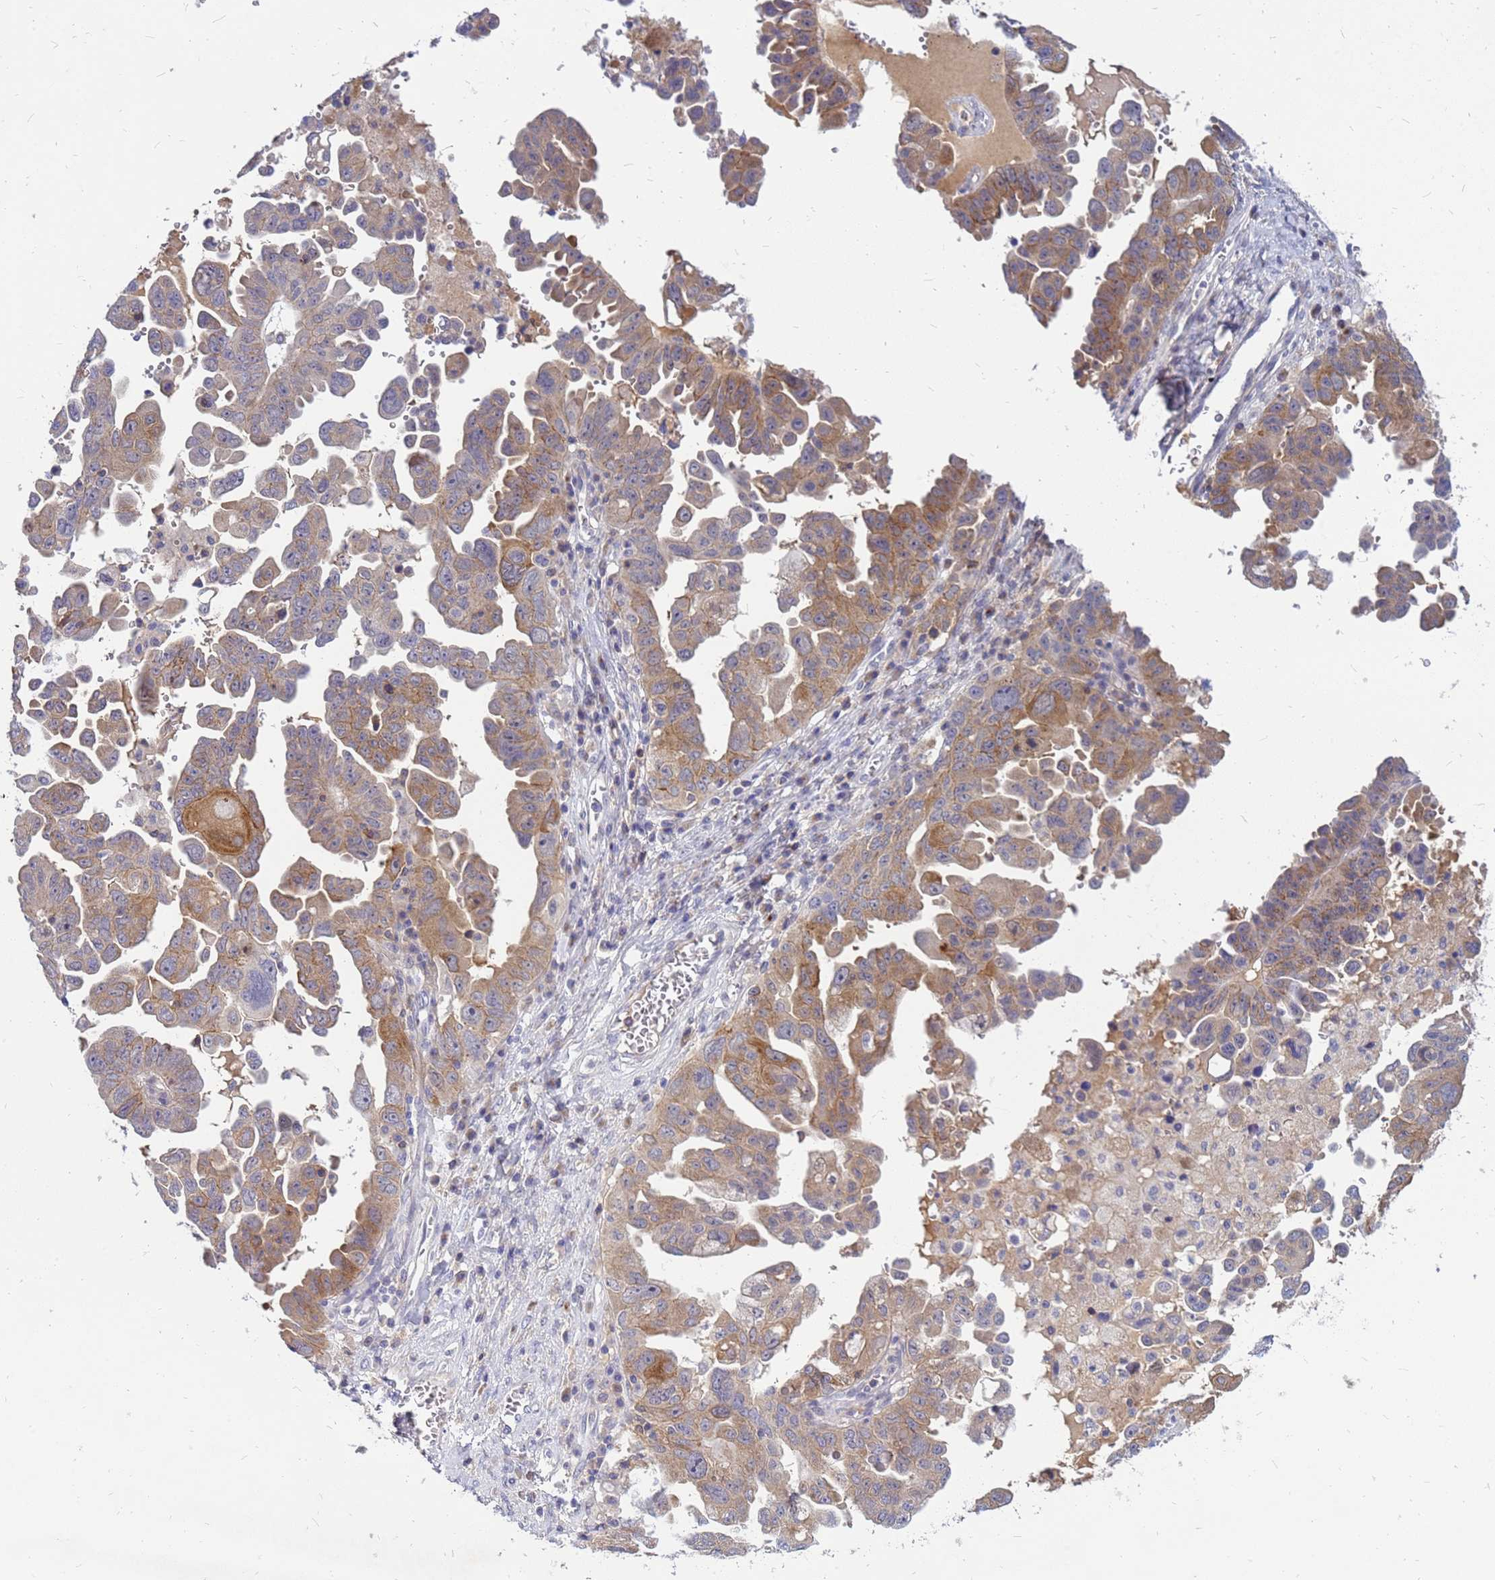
{"staining": {"intensity": "moderate", "quantity": "25%-75%", "location": "cytoplasmic/membranous"}, "tissue": "ovarian cancer", "cell_type": "Tumor cells", "image_type": "cancer", "snomed": [{"axis": "morphology", "description": "Carcinoma, endometroid"}, {"axis": "topography", "description": "Ovary"}], "caption": "Immunohistochemistry (IHC) staining of ovarian cancer (endometroid carcinoma), which demonstrates medium levels of moderate cytoplasmic/membranous staining in approximately 25%-75% of tumor cells indicating moderate cytoplasmic/membranous protein expression. The staining was performed using DAB (3,3'-diaminobenzidine) (brown) for protein detection and nuclei were counterstained in hematoxylin (blue).", "gene": "SRGAP3", "patient": {"sex": "female", "age": 62}}